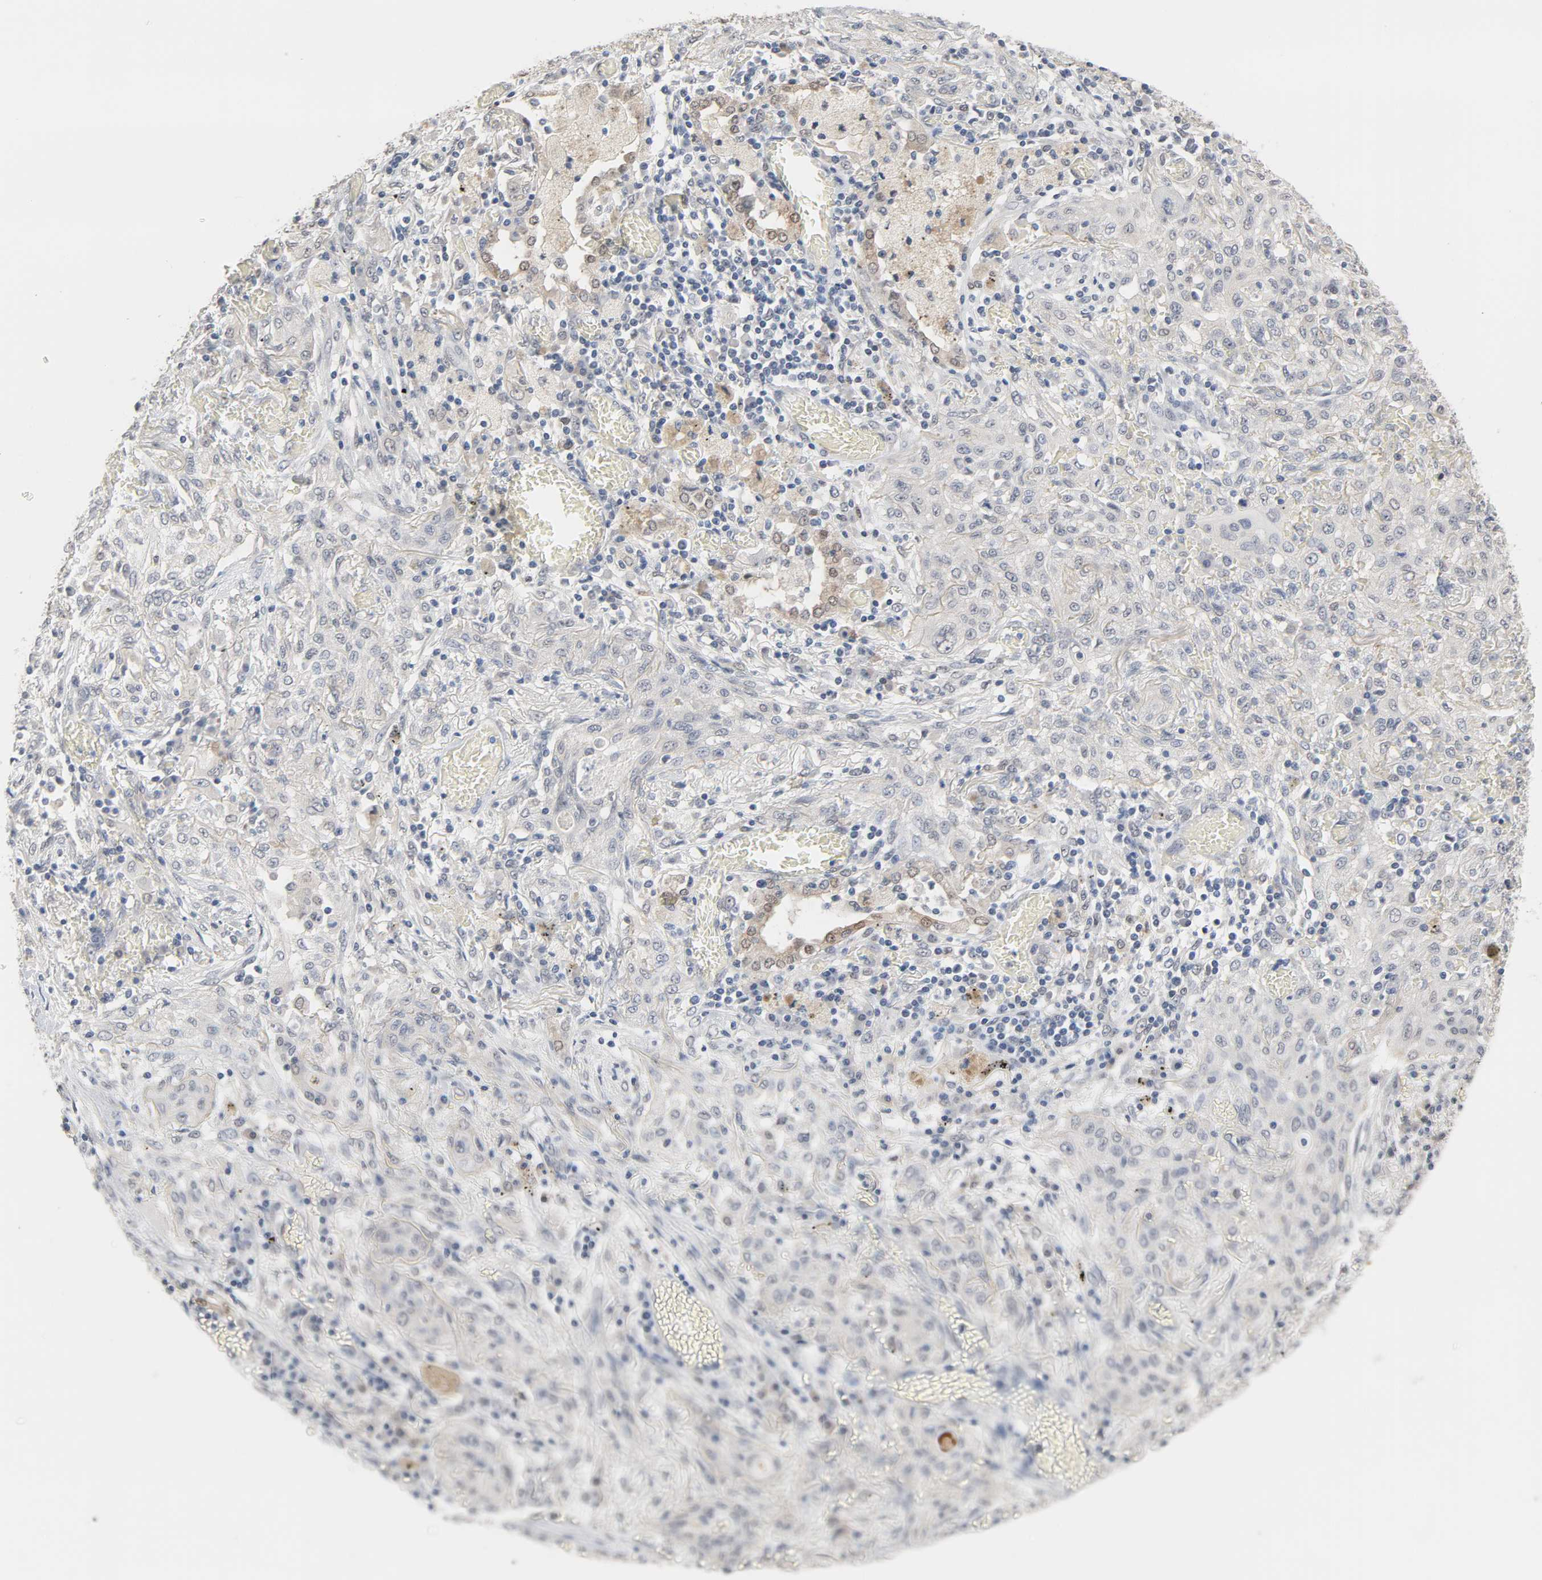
{"staining": {"intensity": "negative", "quantity": "none", "location": "none"}, "tissue": "lung cancer", "cell_type": "Tumor cells", "image_type": "cancer", "snomed": [{"axis": "morphology", "description": "Squamous cell carcinoma, NOS"}, {"axis": "topography", "description": "Lung"}], "caption": "IHC of human squamous cell carcinoma (lung) displays no staining in tumor cells. (DAB (3,3'-diaminobenzidine) immunohistochemistry (IHC) visualized using brightfield microscopy, high magnification).", "gene": "ACSS2", "patient": {"sex": "female", "age": 47}}